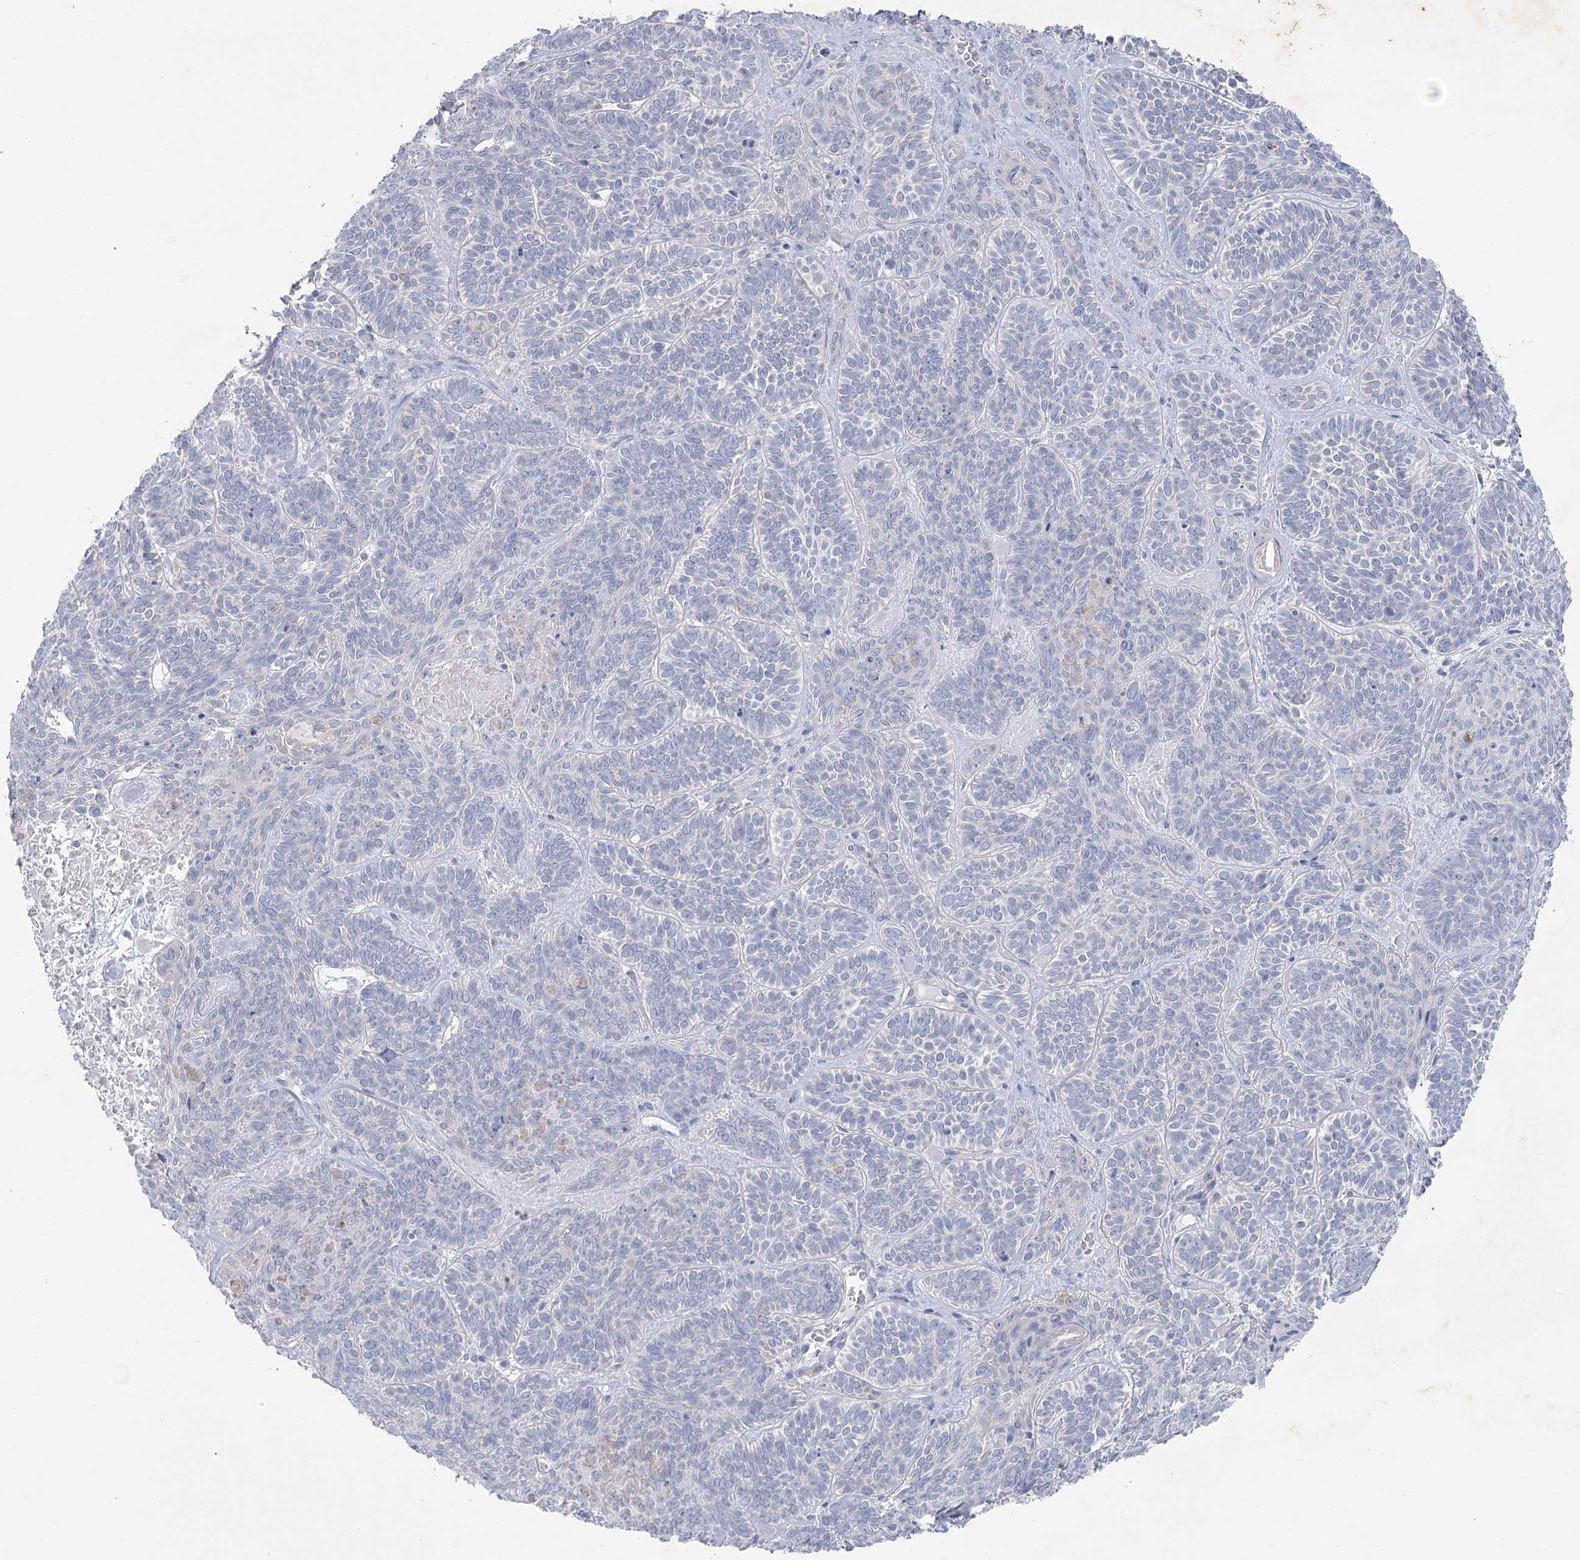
{"staining": {"intensity": "negative", "quantity": "none", "location": "none"}, "tissue": "skin cancer", "cell_type": "Tumor cells", "image_type": "cancer", "snomed": [{"axis": "morphology", "description": "Basal cell carcinoma"}, {"axis": "topography", "description": "Skin"}], "caption": "Human skin cancer stained for a protein using IHC demonstrates no staining in tumor cells.", "gene": "CCDC88A", "patient": {"sex": "male", "age": 85}}